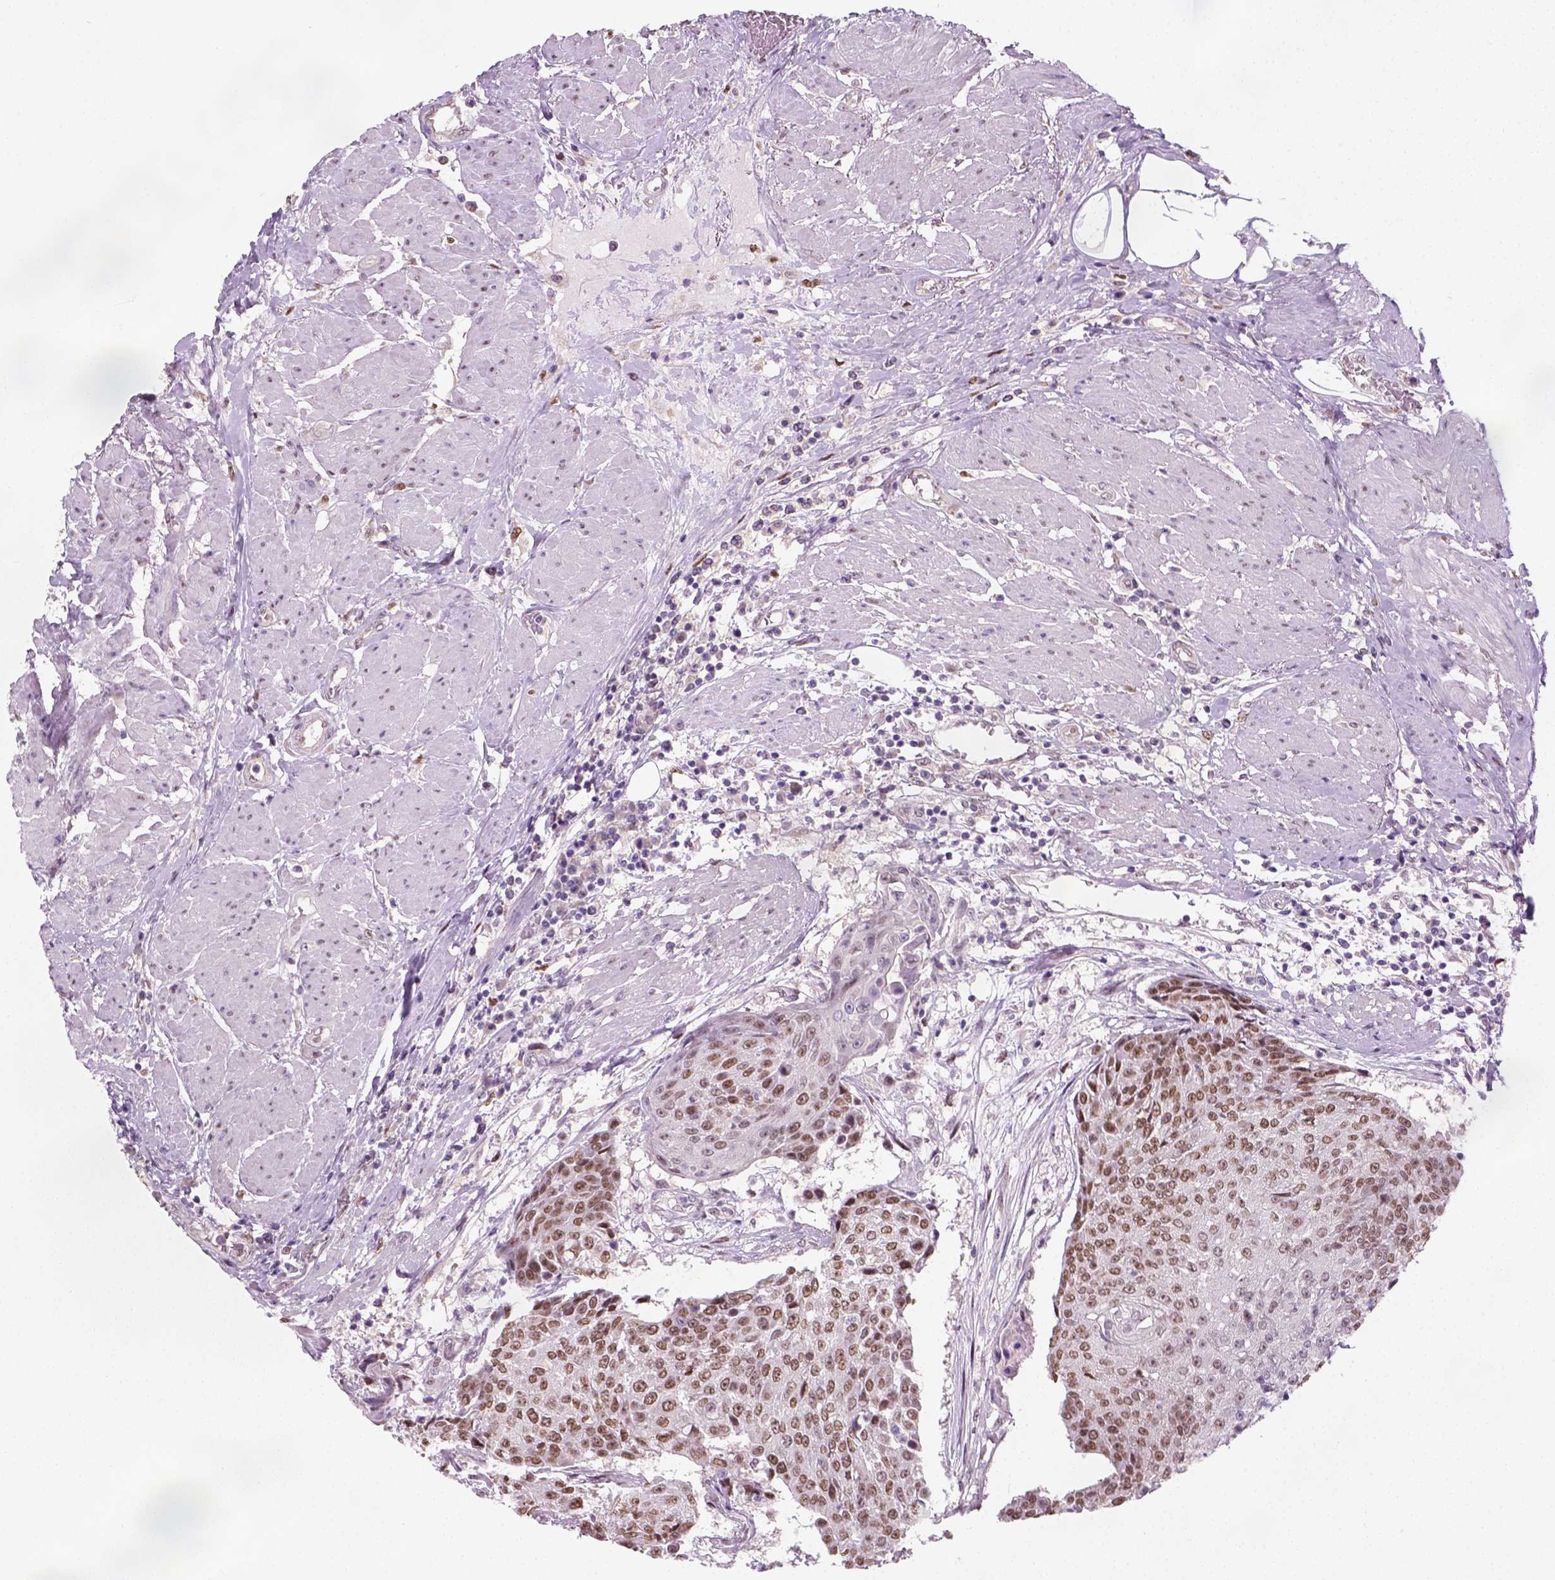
{"staining": {"intensity": "moderate", "quantity": ">75%", "location": "nuclear"}, "tissue": "urothelial cancer", "cell_type": "Tumor cells", "image_type": "cancer", "snomed": [{"axis": "morphology", "description": "Urothelial carcinoma, High grade"}, {"axis": "topography", "description": "Urinary bladder"}], "caption": "Urothelial cancer stained with a brown dye displays moderate nuclear positive staining in about >75% of tumor cells.", "gene": "C1orf112", "patient": {"sex": "female", "age": 63}}